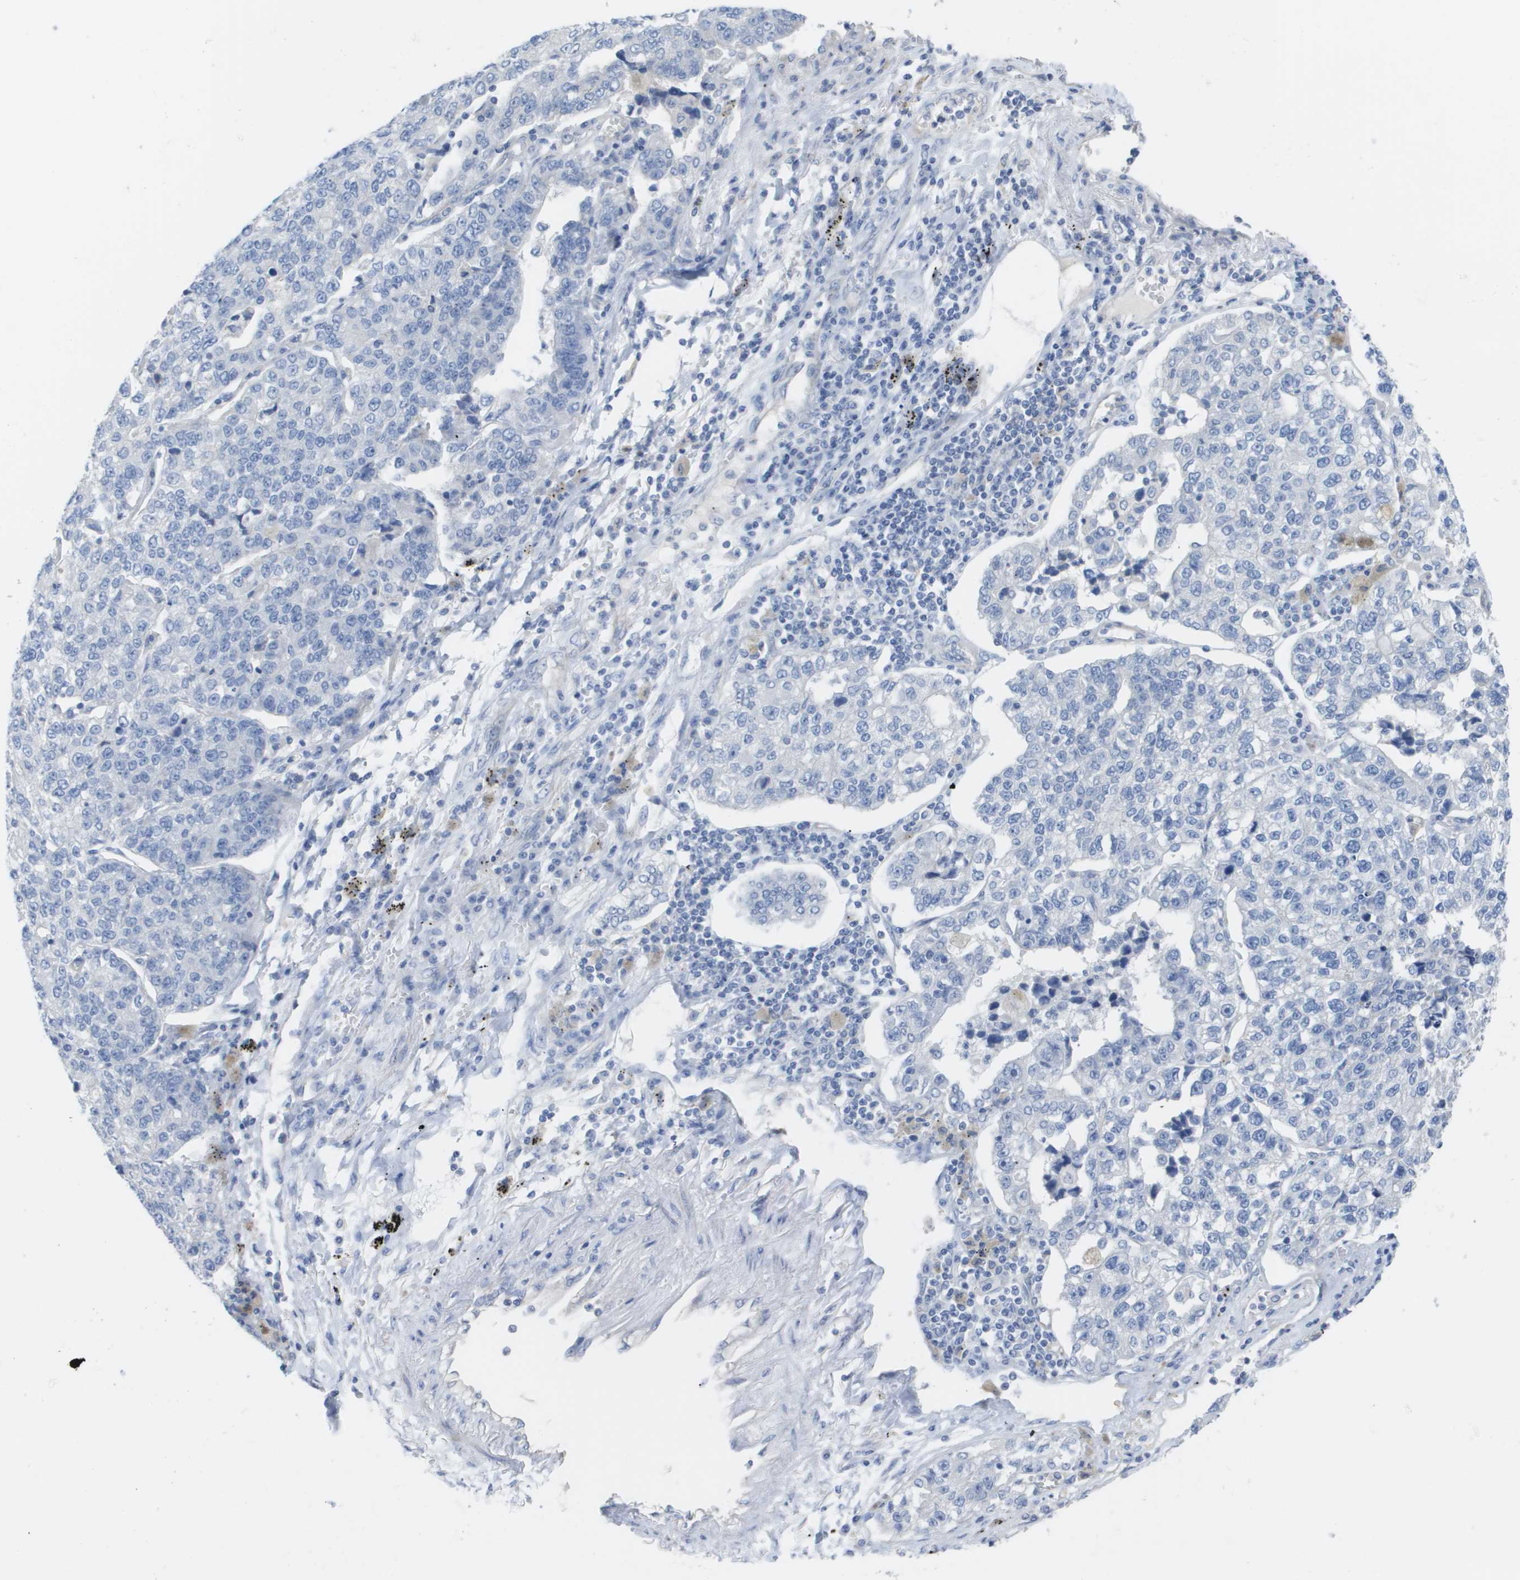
{"staining": {"intensity": "negative", "quantity": "none", "location": "none"}, "tissue": "lung cancer", "cell_type": "Tumor cells", "image_type": "cancer", "snomed": [{"axis": "morphology", "description": "Adenocarcinoma, NOS"}, {"axis": "topography", "description": "Lung"}], "caption": "Micrograph shows no protein expression in tumor cells of adenocarcinoma (lung) tissue. (Stains: DAB IHC with hematoxylin counter stain, Microscopy: brightfield microscopy at high magnification).", "gene": "MYL3", "patient": {"sex": "male", "age": 49}}